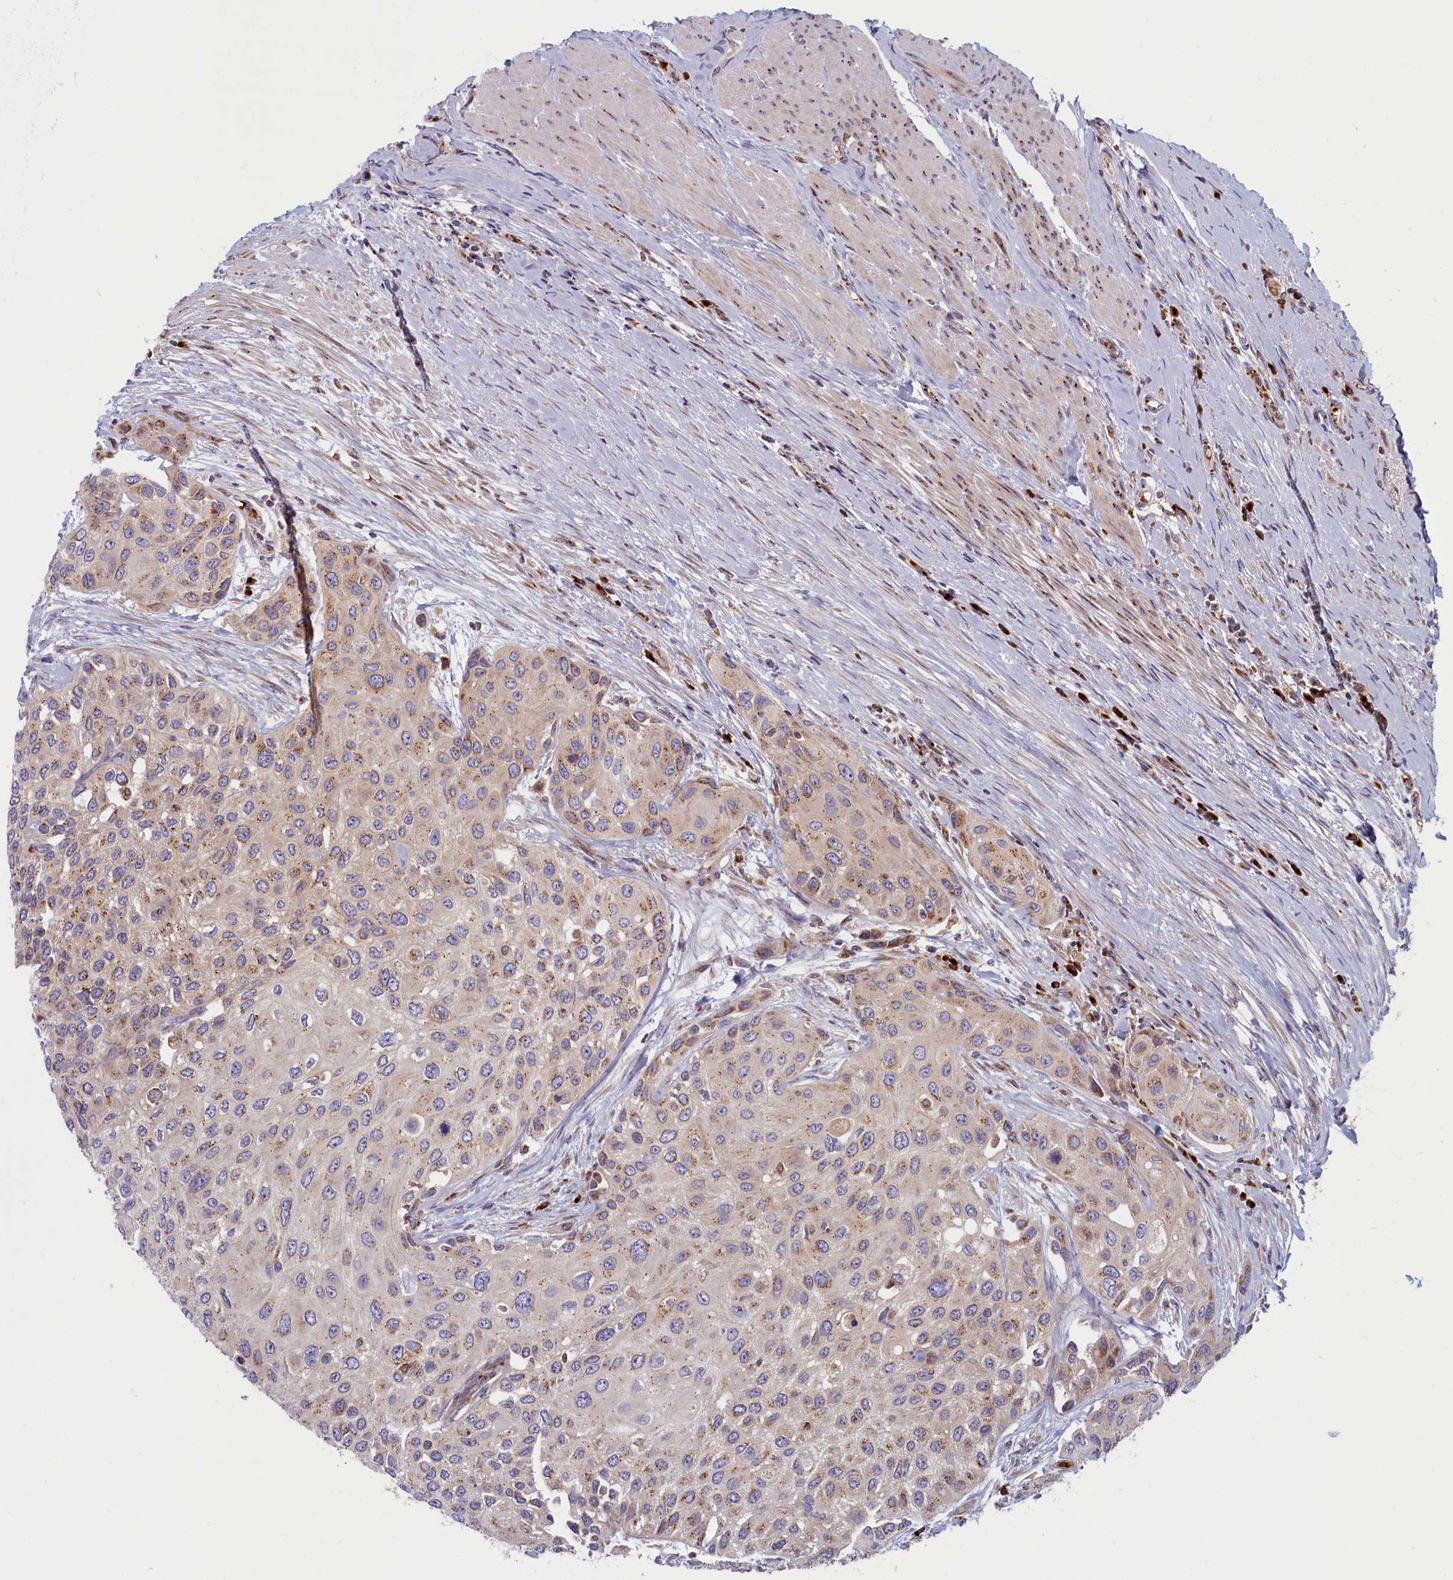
{"staining": {"intensity": "weak", "quantity": "25%-75%", "location": "cytoplasmic/membranous"}, "tissue": "urothelial cancer", "cell_type": "Tumor cells", "image_type": "cancer", "snomed": [{"axis": "morphology", "description": "Normal tissue, NOS"}, {"axis": "morphology", "description": "Urothelial carcinoma, High grade"}, {"axis": "topography", "description": "Vascular tissue"}, {"axis": "topography", "description": "Urinary bladder"}], "caption": "Urothelial cancer stained with IHC shows weak cytoplasmic/membranous staining in approximately 25%-75% of tumor cells.", "gene": "BLVRB", "patient": {"sex": "female", "age": 56}}